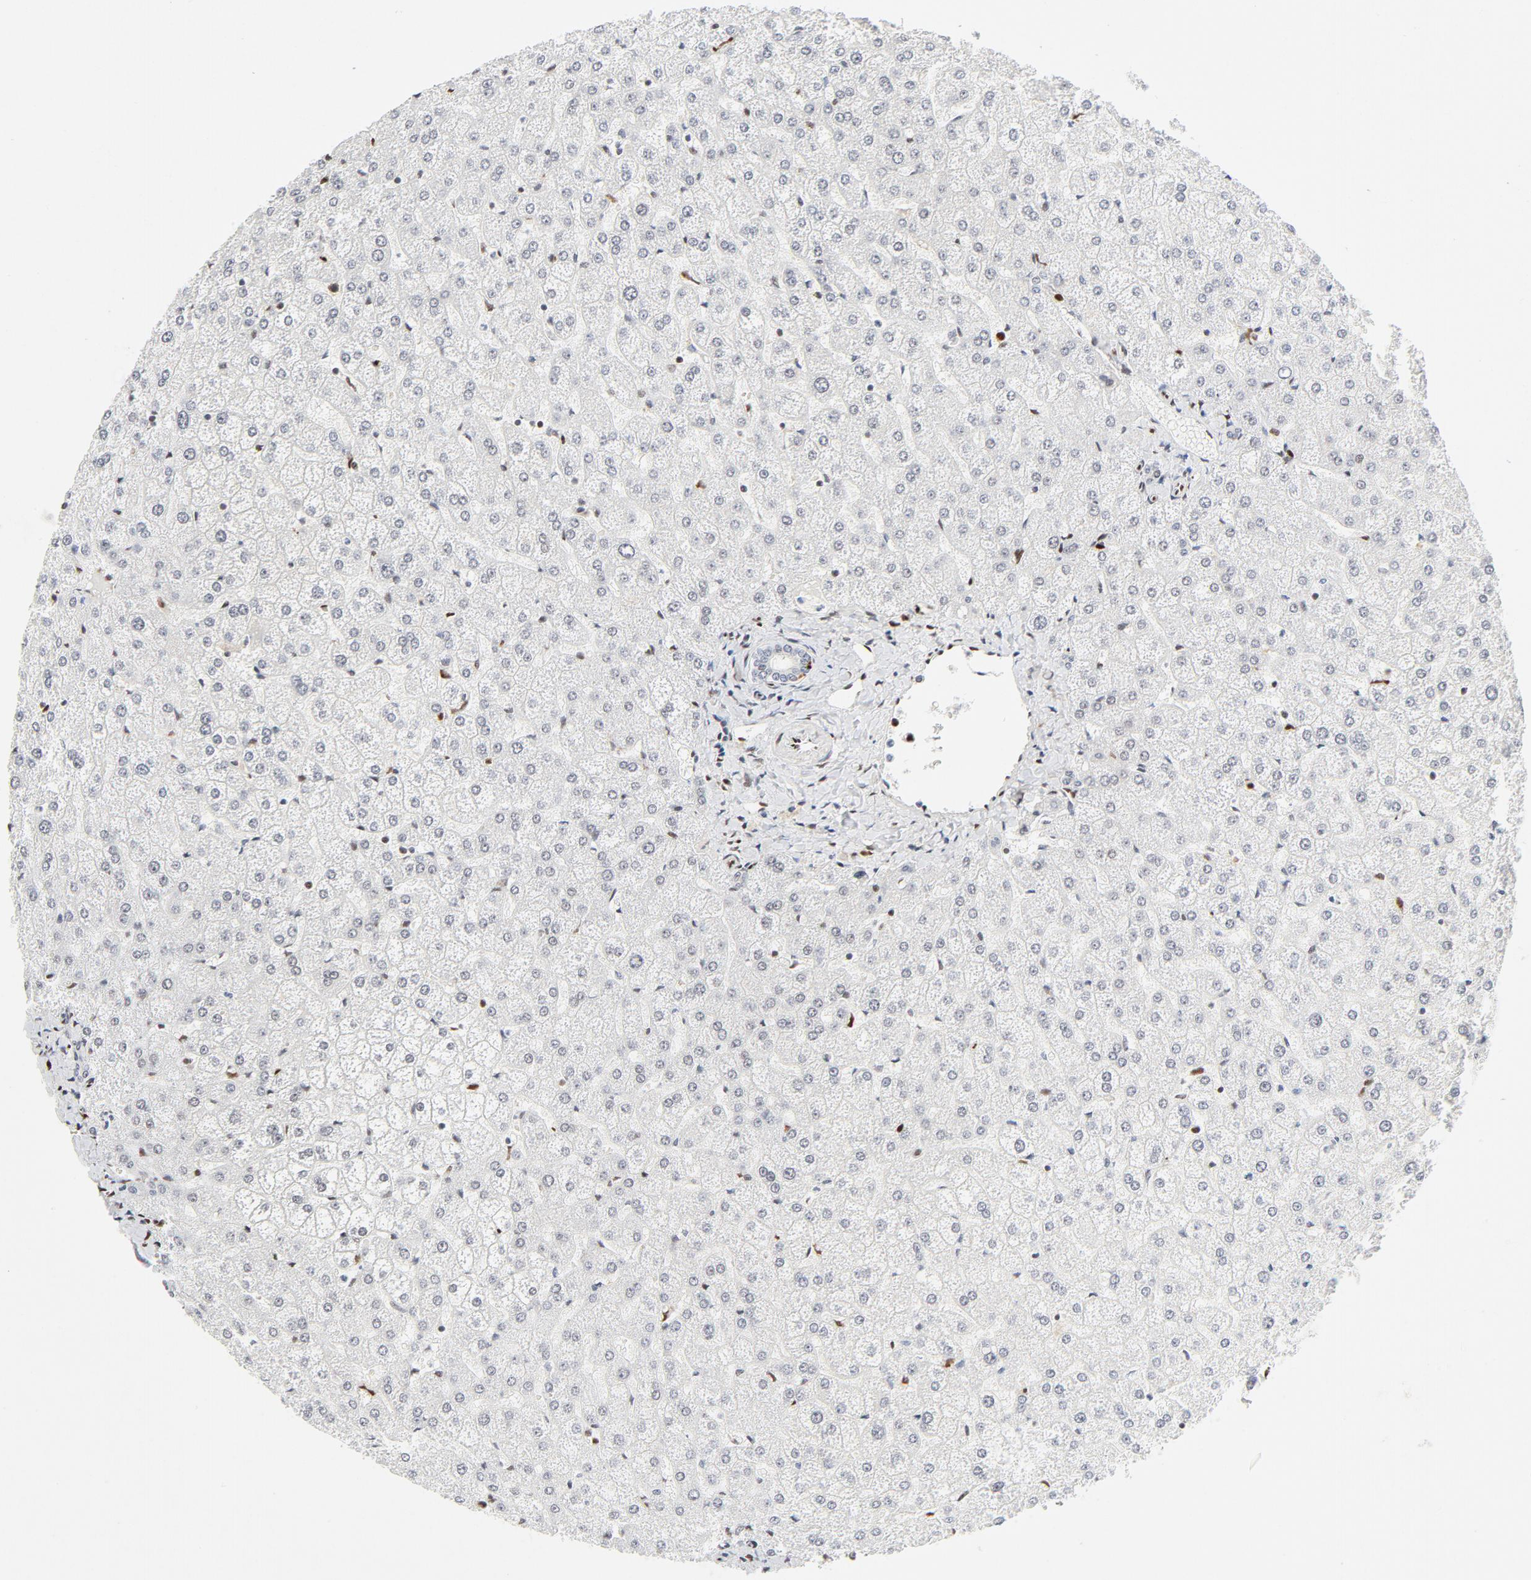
{"staining": {"intensity": "weak", "quantity": "<25%", "location": "nuclear"}, "tissue": "liver", "cell_type": "Cholangiocytes", "image_type": "normal", "snomed": [{"axis": "morphology", "description": "Normal tissue, NOS"}, {"axis": "topography", "description": "Liver"}], "caption": "DAB (3,3'-diaminobenzidine) immunohistochemical staining of normal liver exhibits no significant positivity in cholangiocytes.", "gene": "MEF2A", "patient": {"sex": "female", "age": 32}}